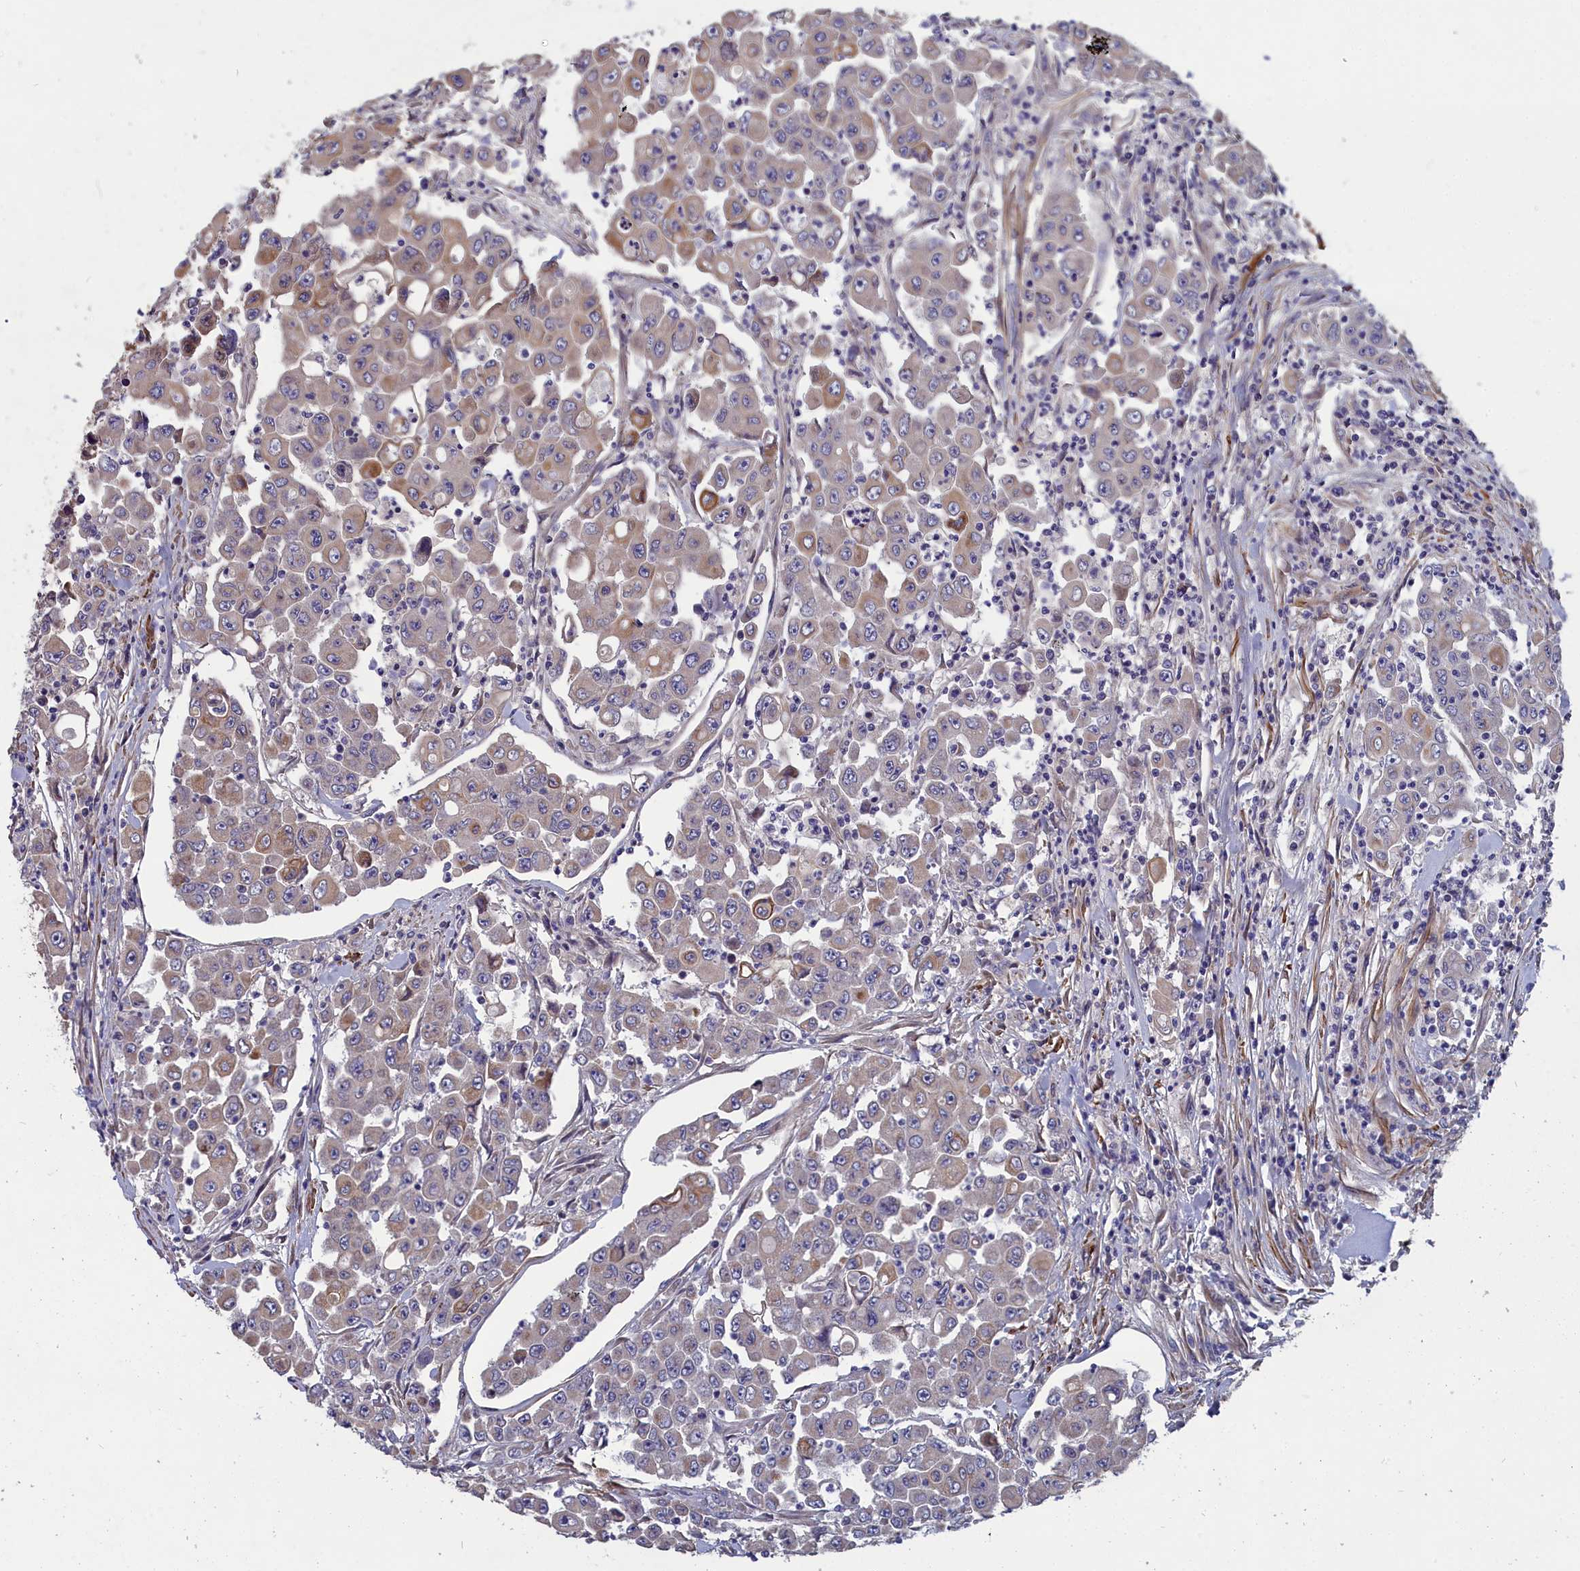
{"staining": {"intensity": "moderate", "quantity": "<25%", "location": "cytoplasmic/membranous"}, "tissue": "colorectal cancer", "cell_type": "Tumor cells", "image_type": "cancer", "snomed": [{"axis": "morphology", "description": "Adenocarcinoma, NOS"}, {"axis": "topography", "description": "Colon"}], "caption": "Moderate cytoplasmic/membranous positivity for a protein is identified in about <25% of tumor cells of colorectal cancer (adenocarcinoma) using immunohistochemistry (IHC).", "gene": "TUBGCP4", "patient": {"sex": "male", "age": 51}}